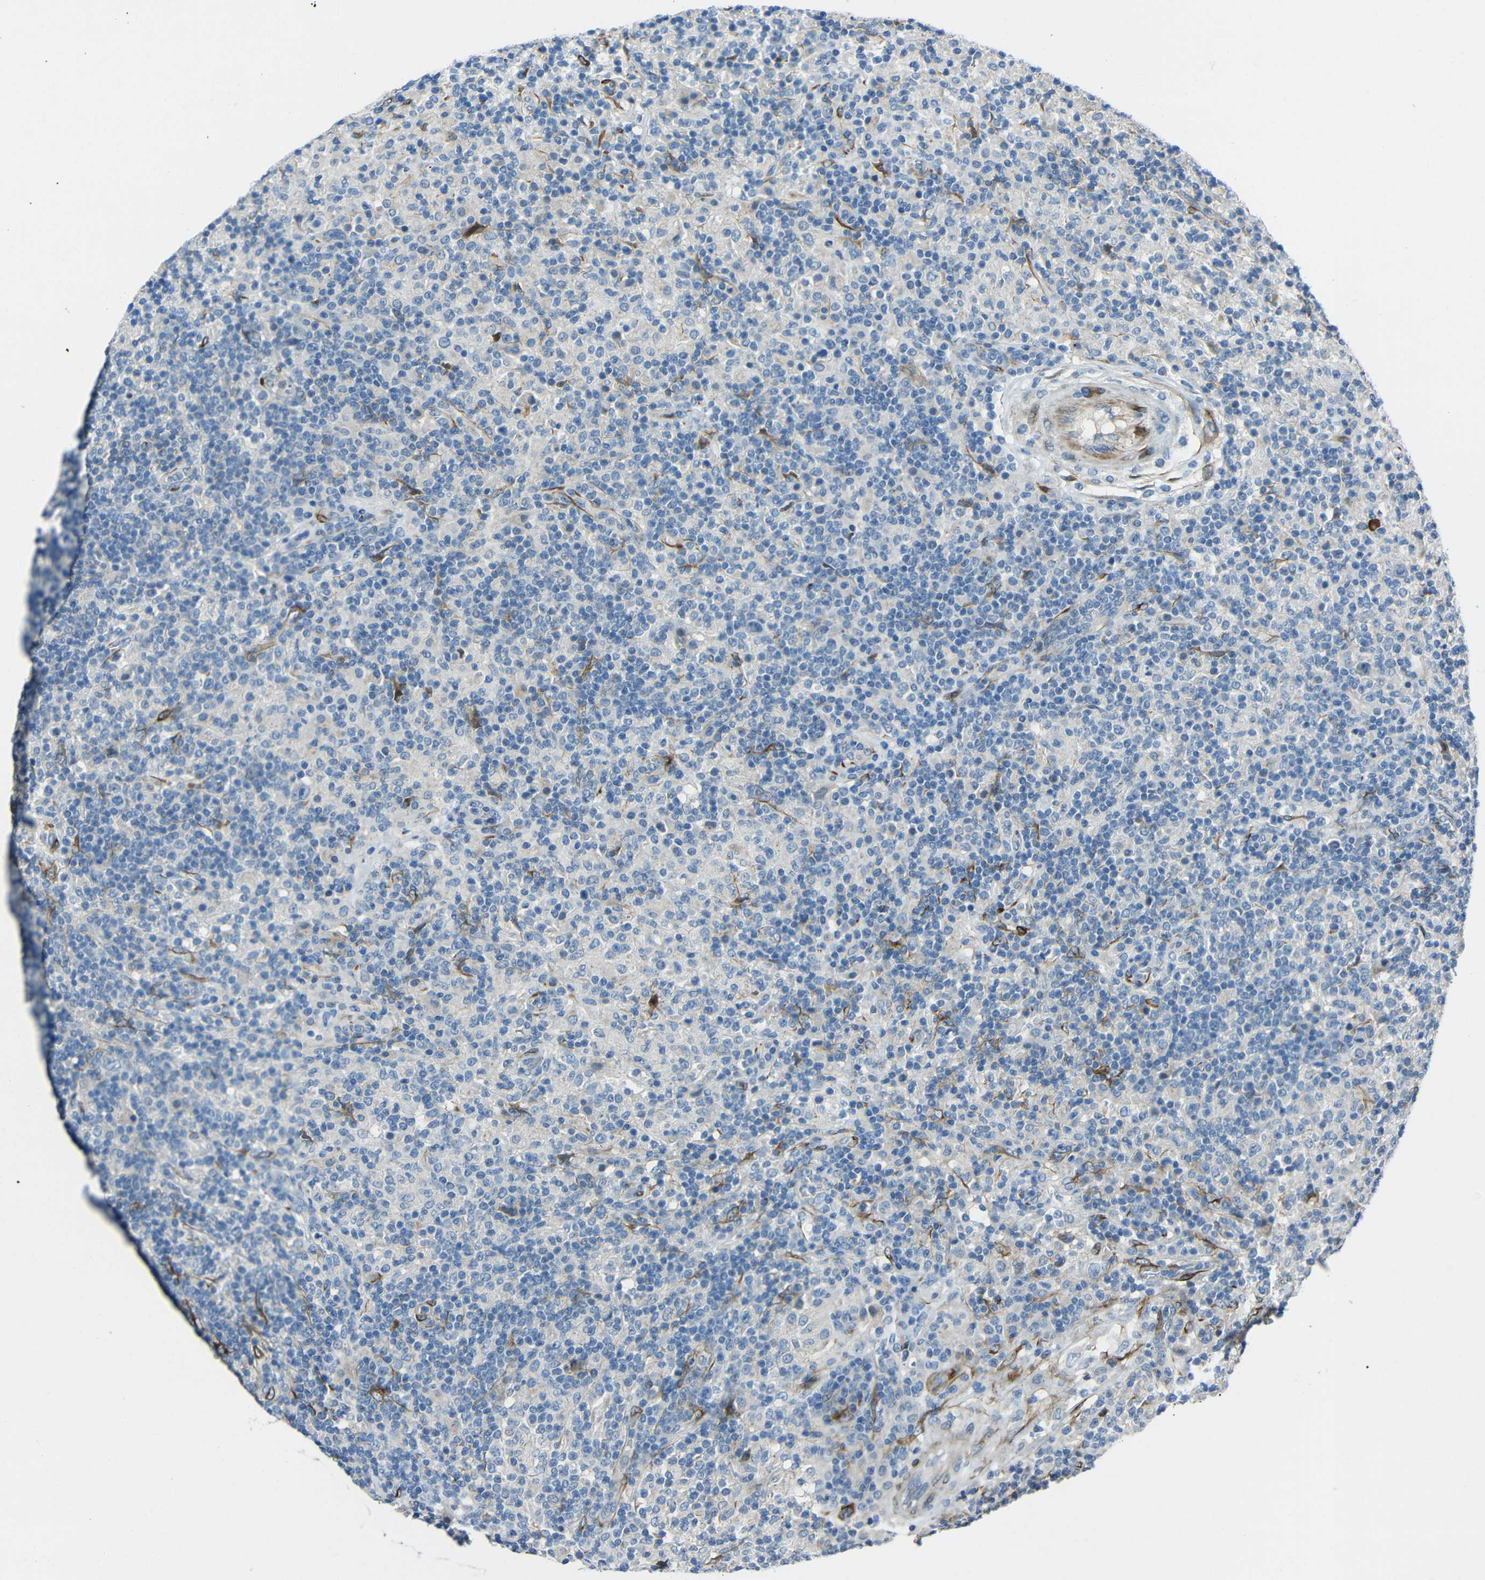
{"staining": {"intensity": "negative", "quantity": "none", "location": "none"}, "tissue": "lymphoma", "cell_type": "Tumor cells", "image_type": "cancer", "snomed": [{"axis": "morphology", "description": "Hodgkin's disease, NOS"}, {"axis": "topography", "description": "Lymph node"}], "caption": "Human Hodgkin's disease stained for a protein using immunohistochemistry reveals no positivity in tumor cells.", "gene": "DCLK1", "patient": {"sex": "male", "age": 70}}